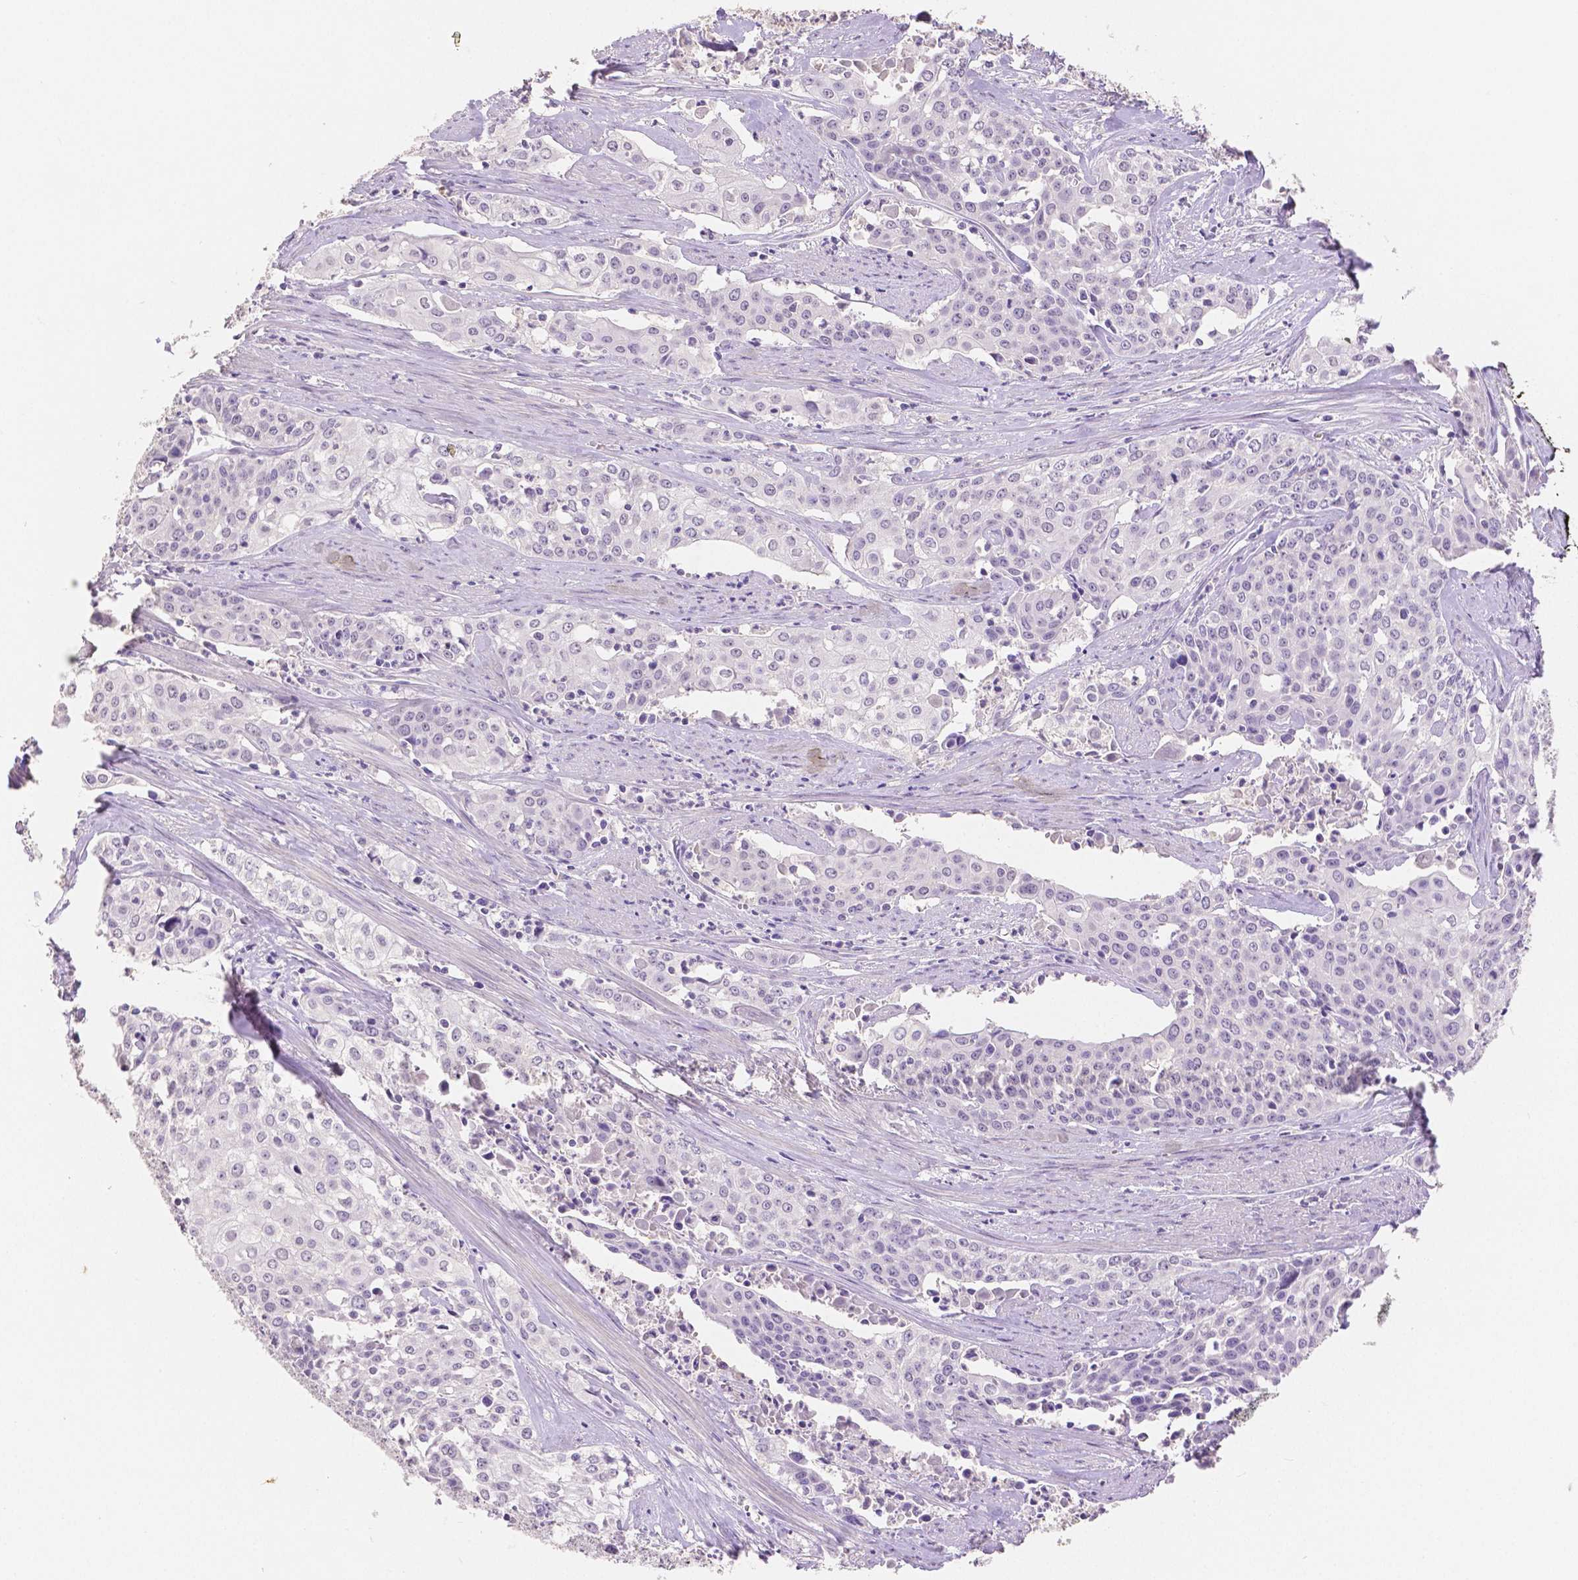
{"staining": {"intensity": "negative", "quantity": "none", "location": "none"}, "tissue": "cervical cancer", "cell_type": "Tumor cells", "image_type": "cancer", "snomed": [{"axis": "morphology", "description": "Squamous cell carcinoma, NOS"}, {"axis": "topography", "description": "Cervix"}], "caption": "Cervical cancer was stained to show a protein in brown. There is no significant positivity in tumor cells. (Stains: DAB immunohistochemistry with hematoxylin counter stain, Microscopy: brightfield microscopy at high magnification).", "gene": "HNF1B", "patient": {"sex": "female", "age": 39}}